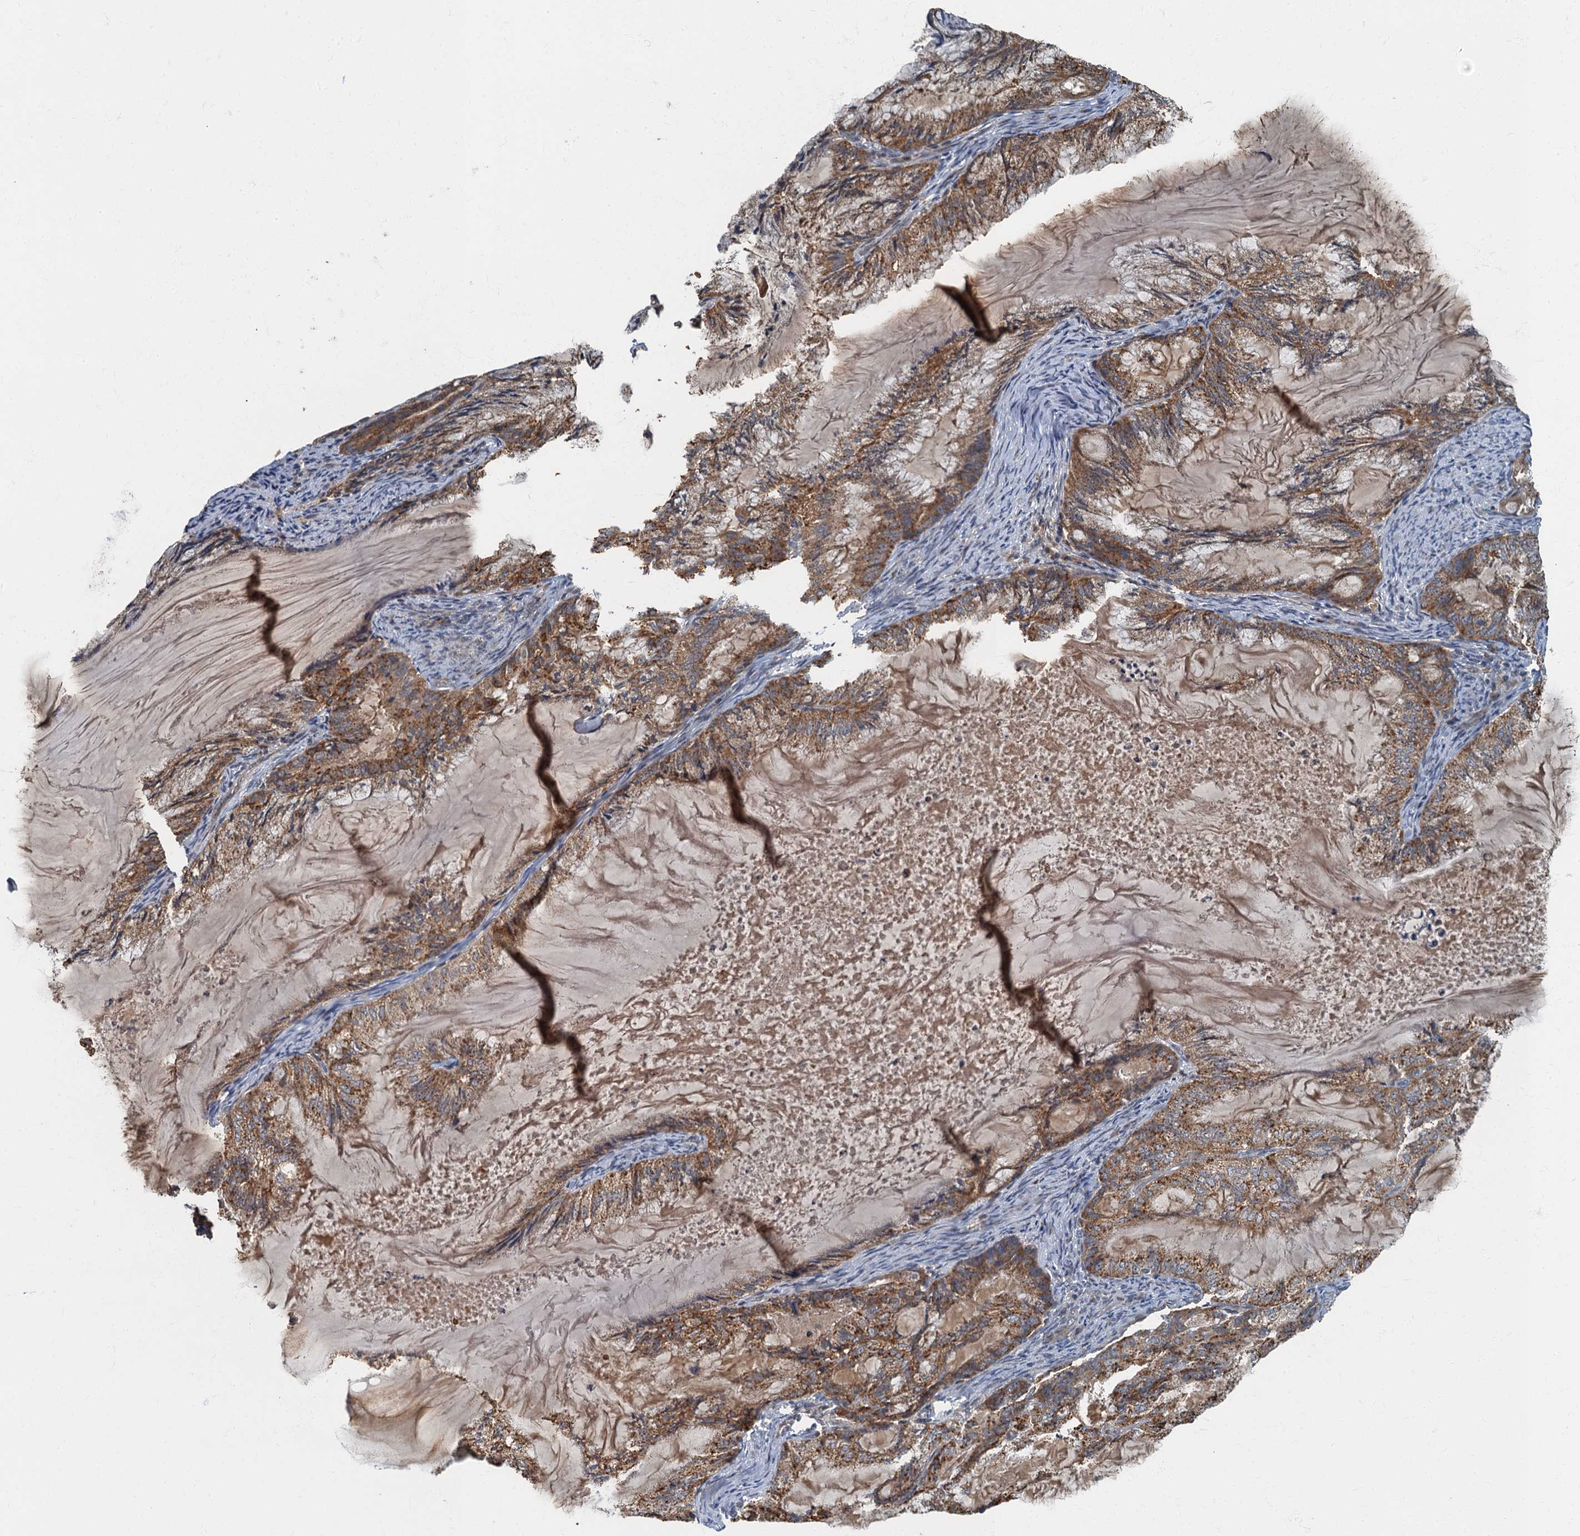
{"staining": {"intensity": "moderate", "quantity": ">75%", "location": "cytoplasmic/membranous"}, "tissue": "endometrial cancer", "cell_type": "Tumor cells", "image_type": "cancer", "snomed": [{"axis": "morphology", "description": "Adenocarcinoma, NOS"}, {"axis": "topography", "description": "Endometrium"}], "caption": "IHC of human endometrial adenocarcinoma exhibits medium levels of moderate cytoplasmic/membranous staining in about >75% of tumor cells.", "gene": "WDCP", "patient": {"sex": "female", "age": 86}}